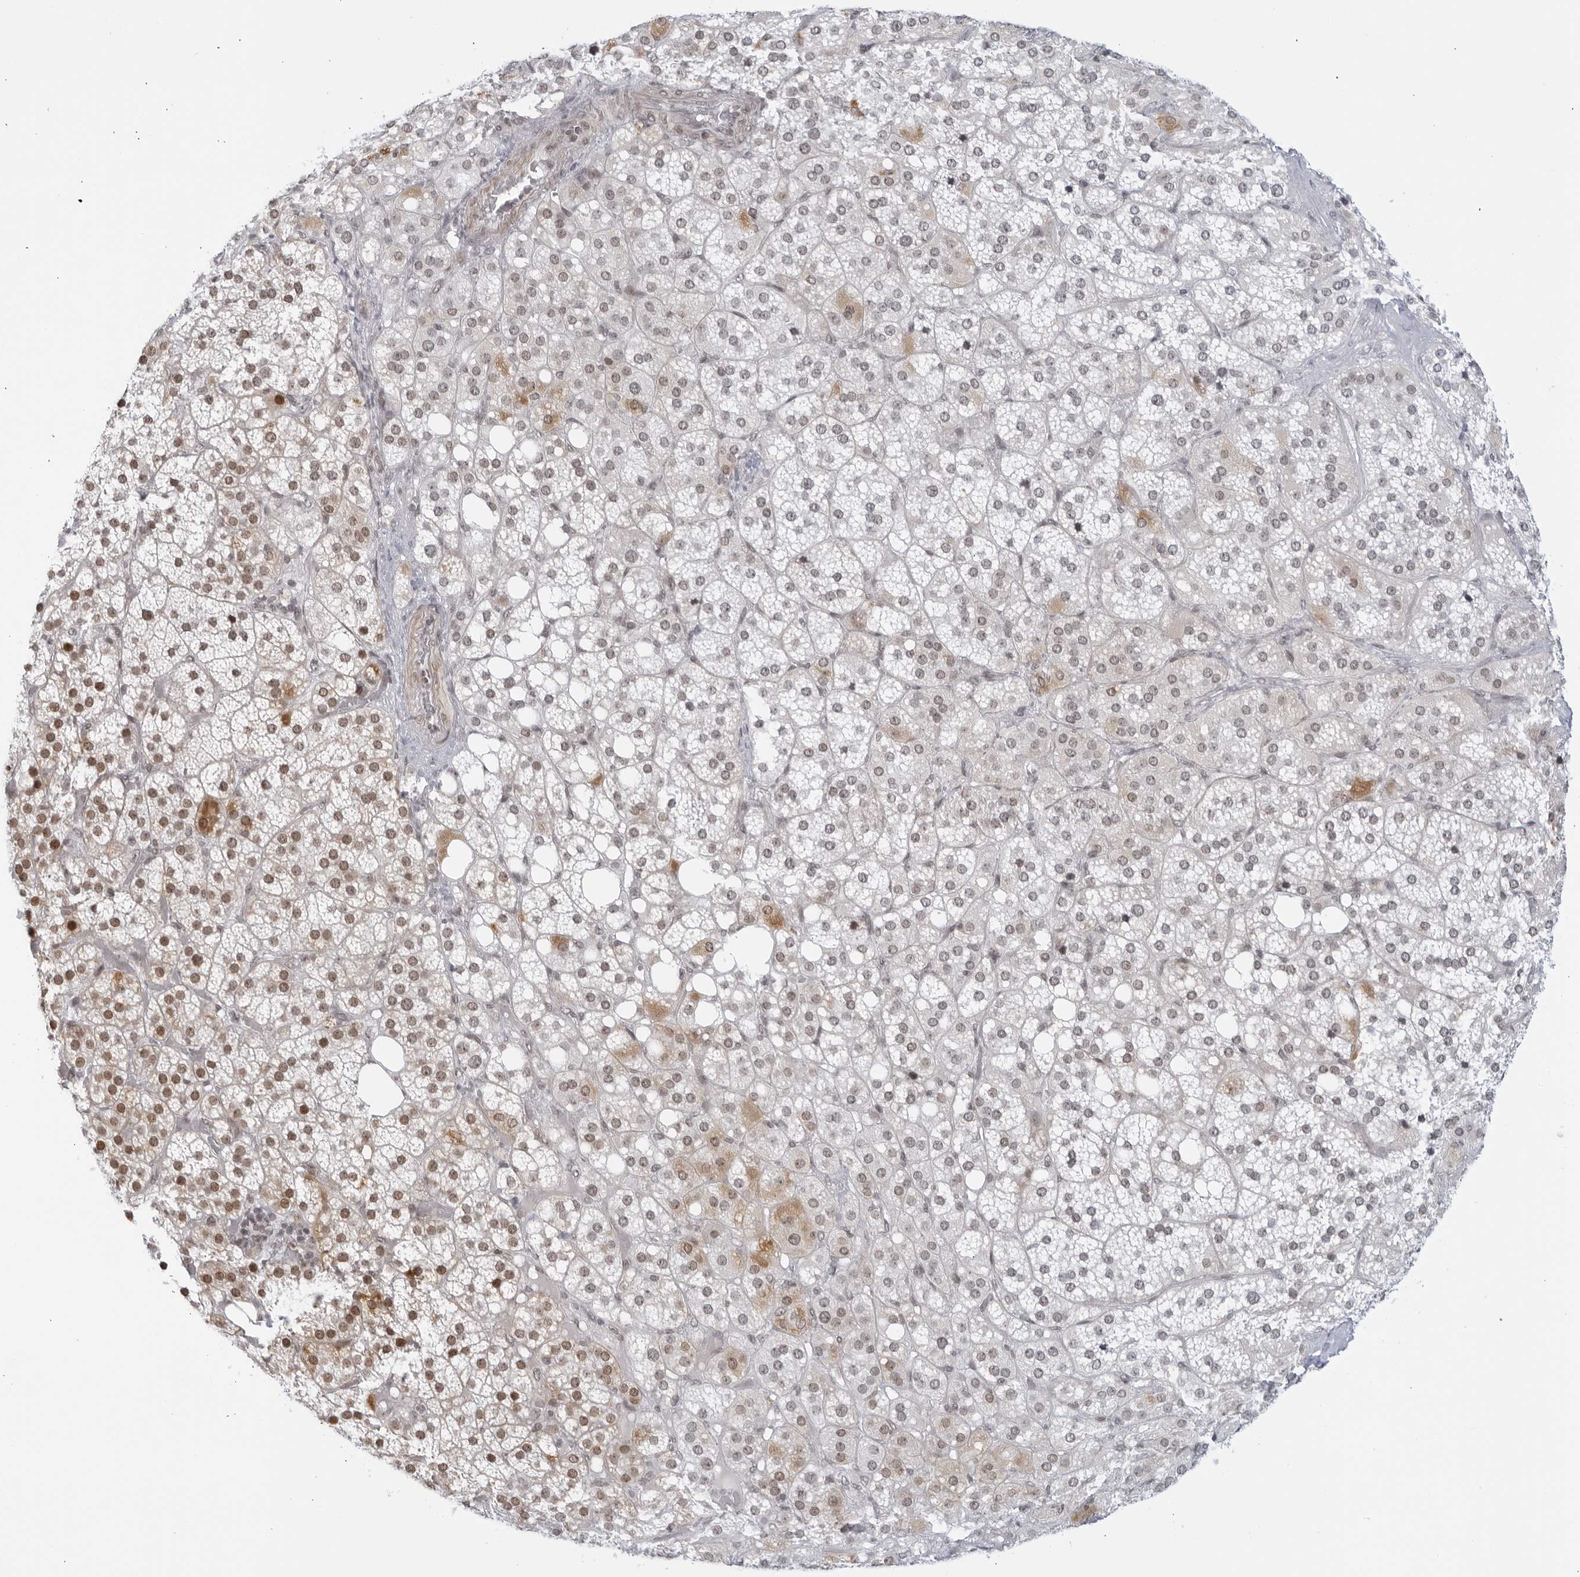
{"staining": {"intensity": "moderate", "quantity": "25%-75%", "location": "cytoplasmic/membranous,nuclear"}, "tissue": "adrenal gland", "cell_type": "Glandular cells", "image_type": "normal", "snomed": [{"axis": "morphology", "description": "Normal tissue, NOS"}, {"axis": "topography", "description": "Adrenal gland"}], "caption": "Immunohistochemical staining of normal human adrenal gland displays moderate cytoplasmic/membranous,nuclear protein expression in about 25%-75% of glandular cells. (DAB (3,3'-diaminobenzidine) IHC, brown staining for protein, blue staining for nuclei).", "gene": "RAB11FIP3", "patient": {"sex": "female", "age": 59}}